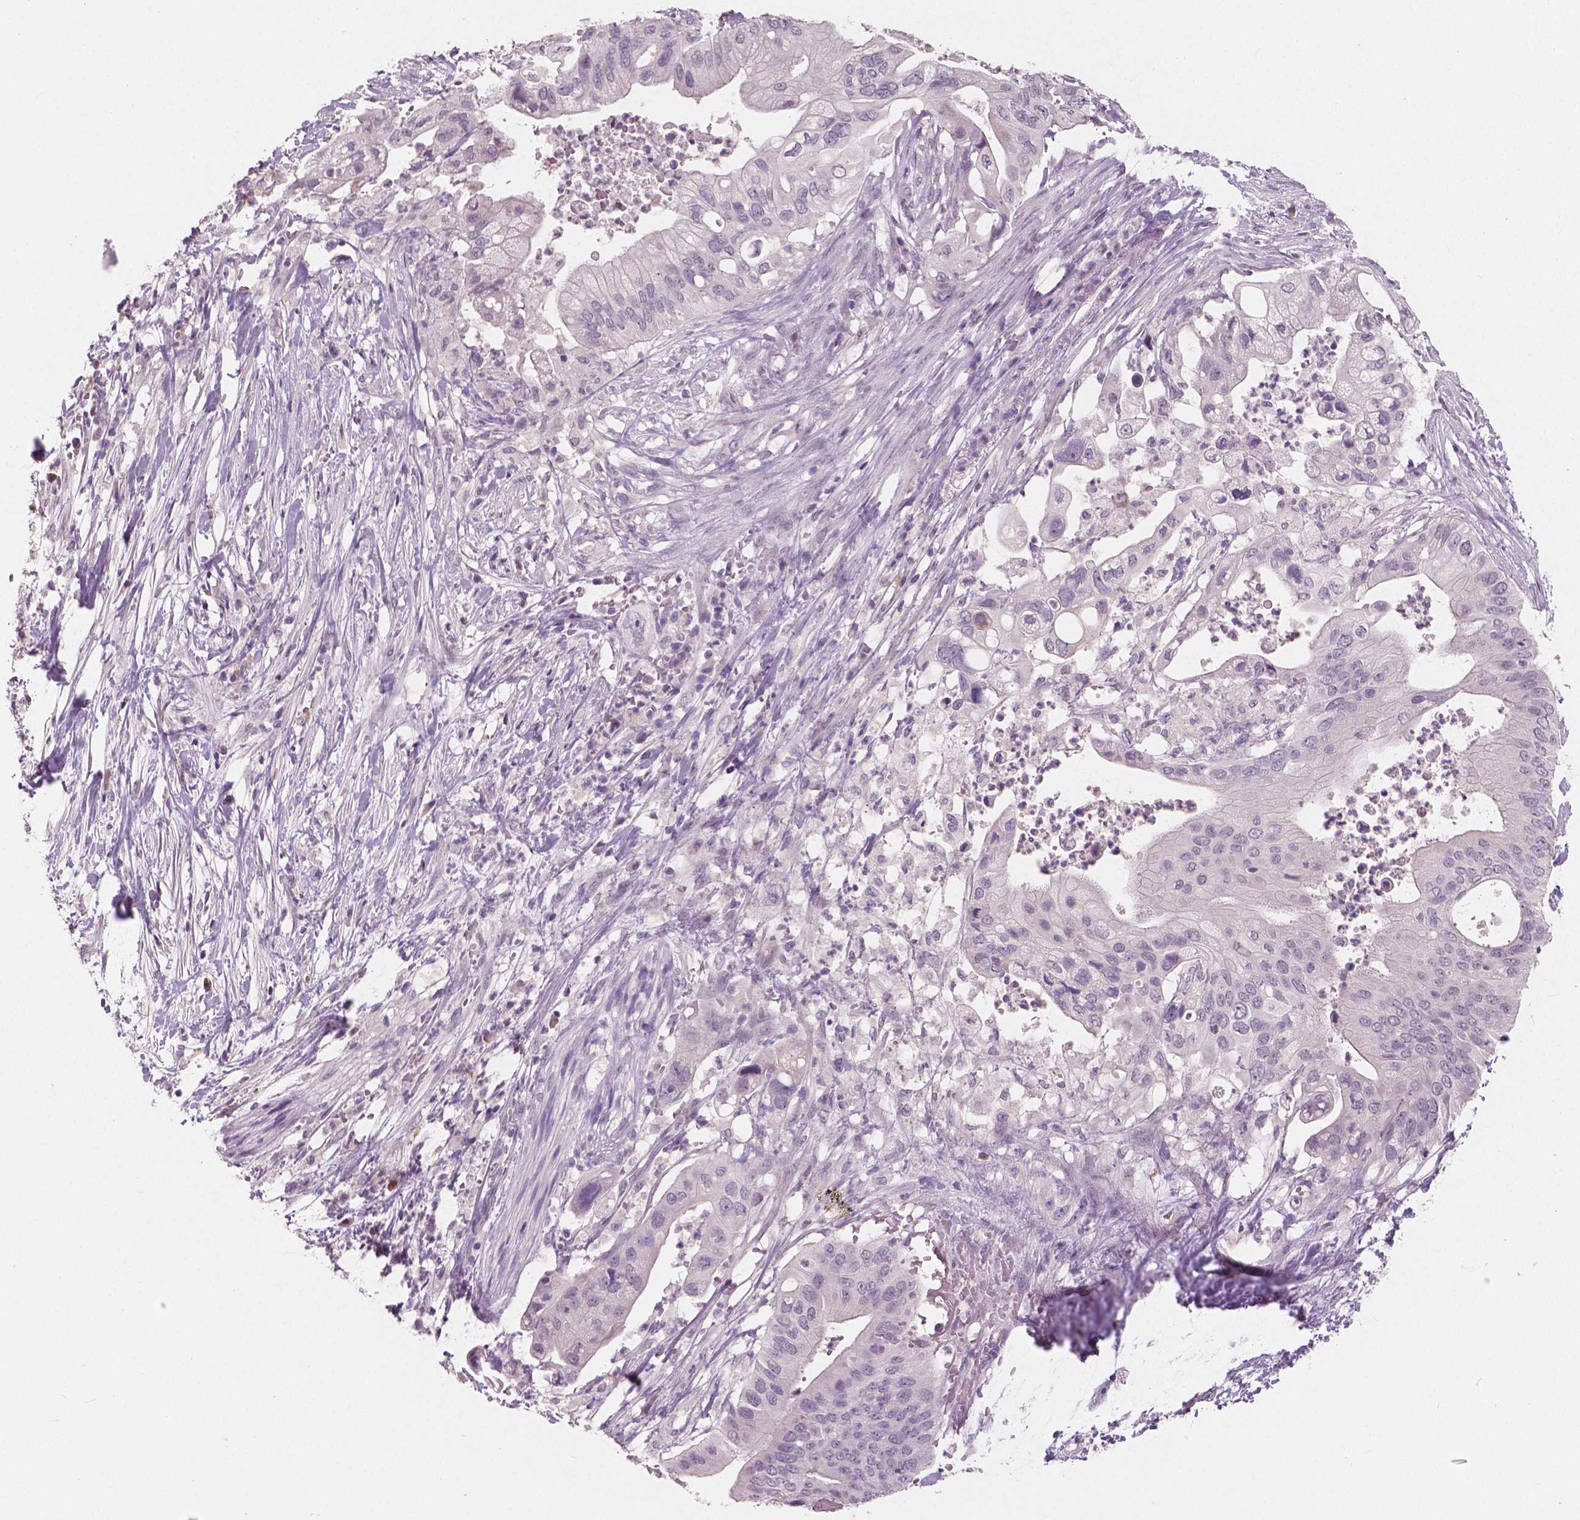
{"staining": {"intensity": "negative", "quantity": "none", "location": "none"}, "tissue": "pancreatic cancer", "cell_type": "Tumor cells", "image_type": "cancer", "snomed": [{"axis": "morphology", "description": "Adenocarcinoma, NOS"}, {"axis": "topography", "description": "Pancreas"}], "caption": "IHC micrograph of human pancreatic adenocarcinoma stained for a protein (brown), which displays no staining in tumor cells.", "gene": "RNASE7", "patient": {"sex": "female", "age": 72}}